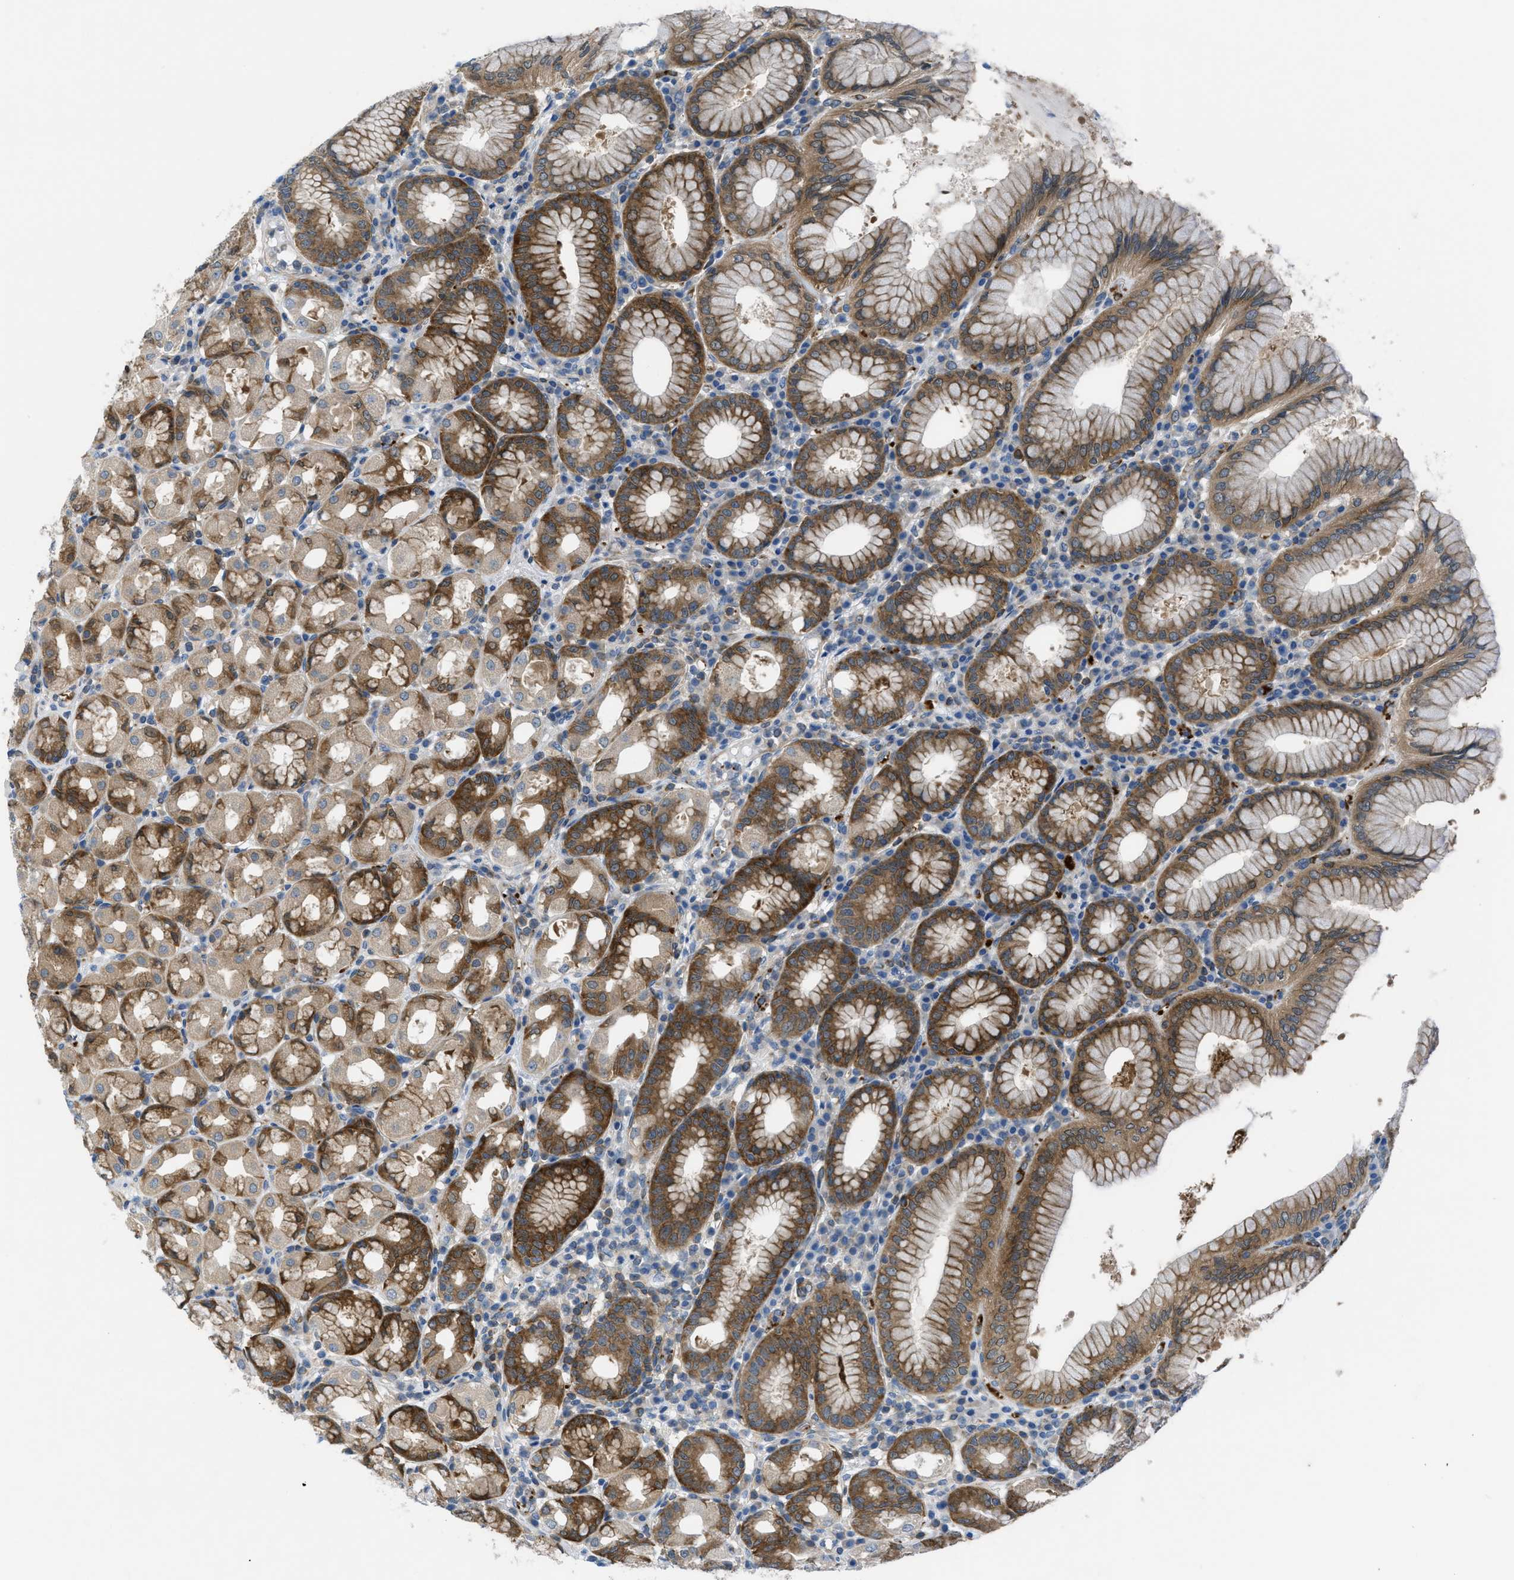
{"staining": {"intensity": "strong", "quantity": ">75%", "location": "cytoplasmic/membranous"}, "tissue": "stomach", "cell_type": "Glandular cells", "image_type": "normal", "snomed": [{"axis": "morphology", "description": "Normal tissue, NOS"}, {"axis": "topography", "description": "Stomach"}, {"axis": "topography", "description": "Stomach, lower"}], "caption": "Immunohistochemistry (IHC) (DAB (3,3'-diaminobenzidine)) staining of benign human stomach exhibits strong cytoplasmic/membranous protein expression in approximately >75% of glandular cells. (Stains: DAB (3,3'-diaminobenzidine) in brown, nuclei in blue, Microscopy: brightfield microscopy at high magnification).", "gene": "MAPRE2", "patient": {"sex": "female", "age": 56}}